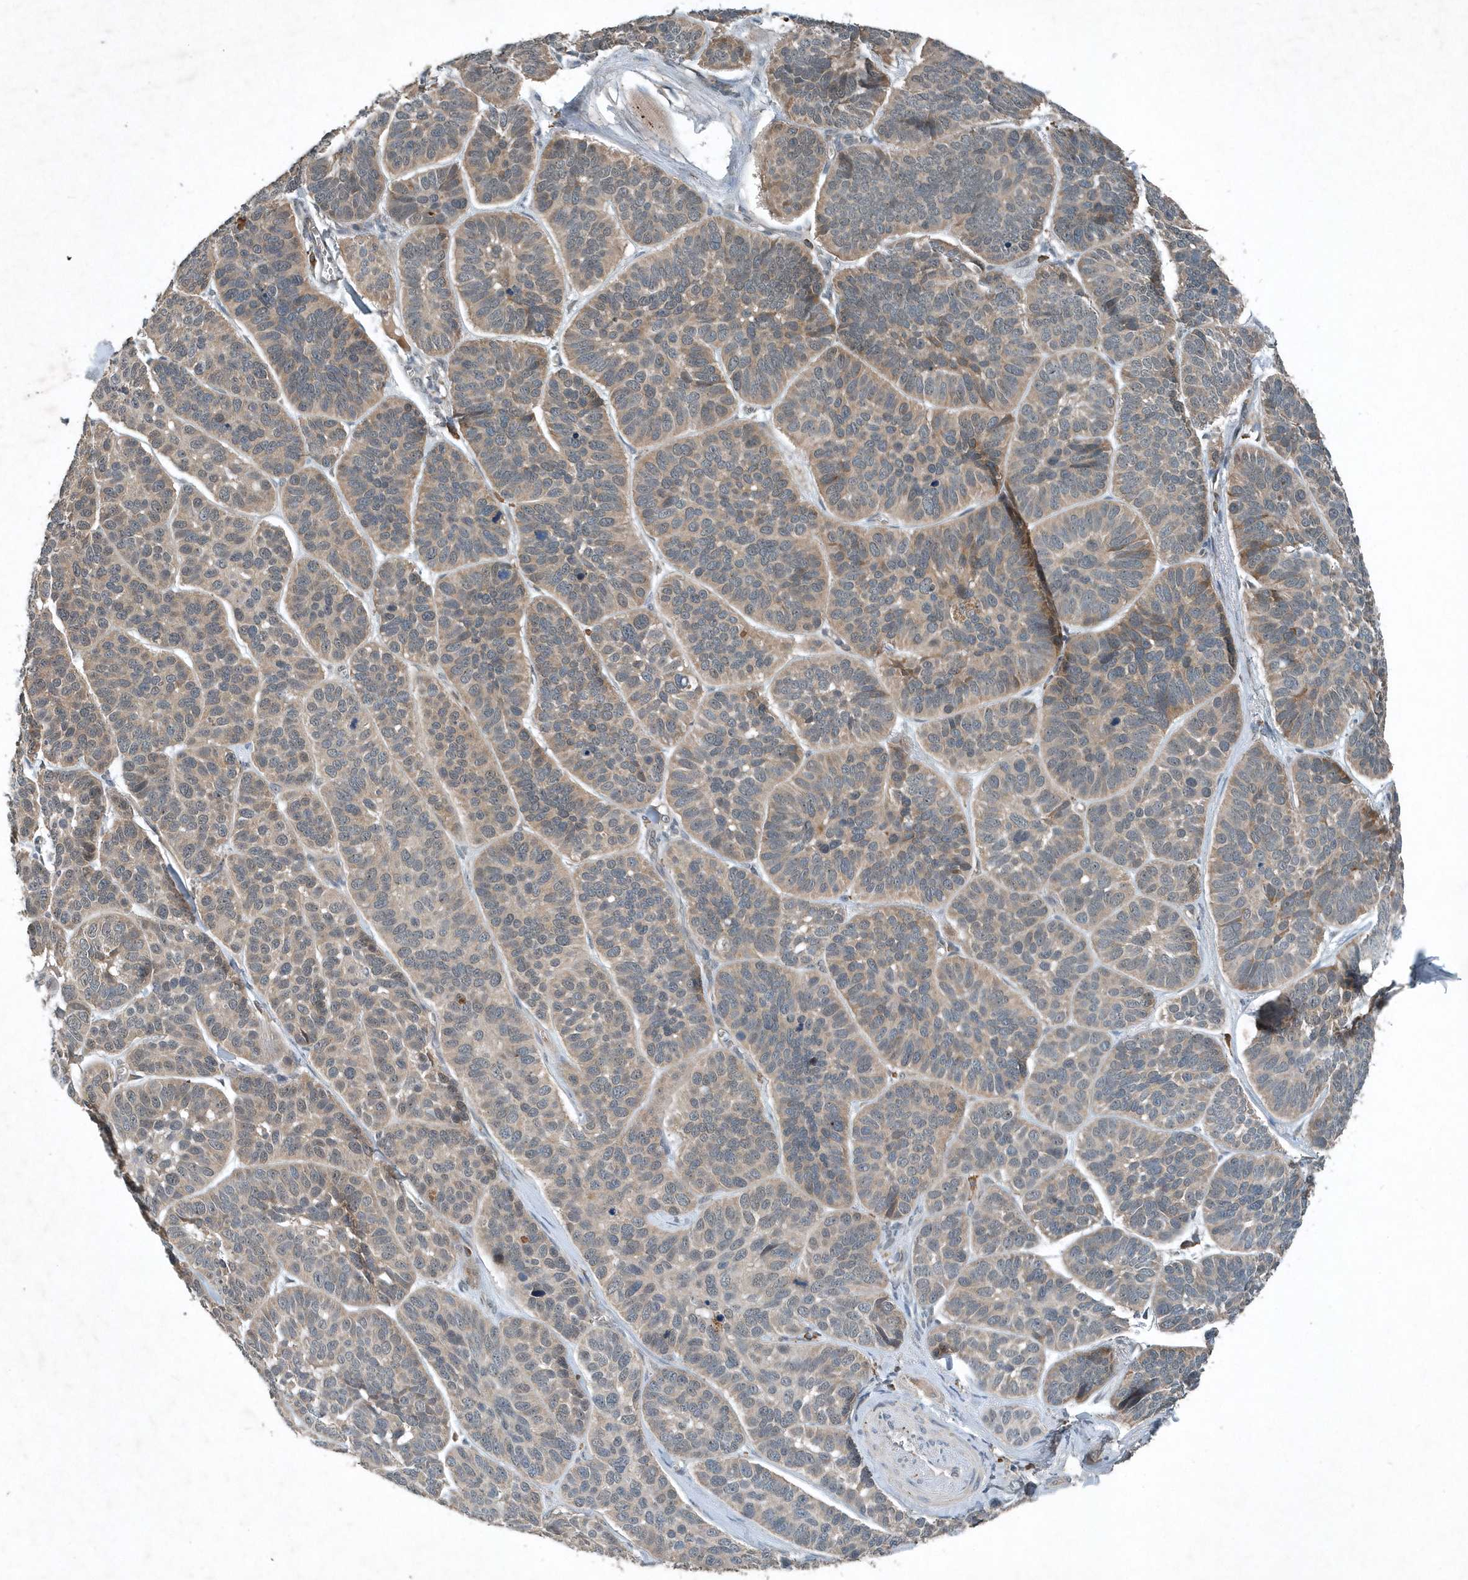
{"staining": {"intensity": "weak", "quantity": "<25%", "location": "cytoplasmic/membranous"}, "tissue": "skin cancer", "cell_type": "Tumor cells", "image_type": "cancer", "snomed": [{"axis": "morphology", "description": "Basal cell carcinoma"}, {"axis": "topography", "description": "Skin"}], "caption": "The immunohistochemistry (IHC) photomicrograph has no significant positivity in tumor cells of skin basal cell carcinoma tissue.", "gene": "SCFD2", "patient": {"sex": "male", "age": 62}}